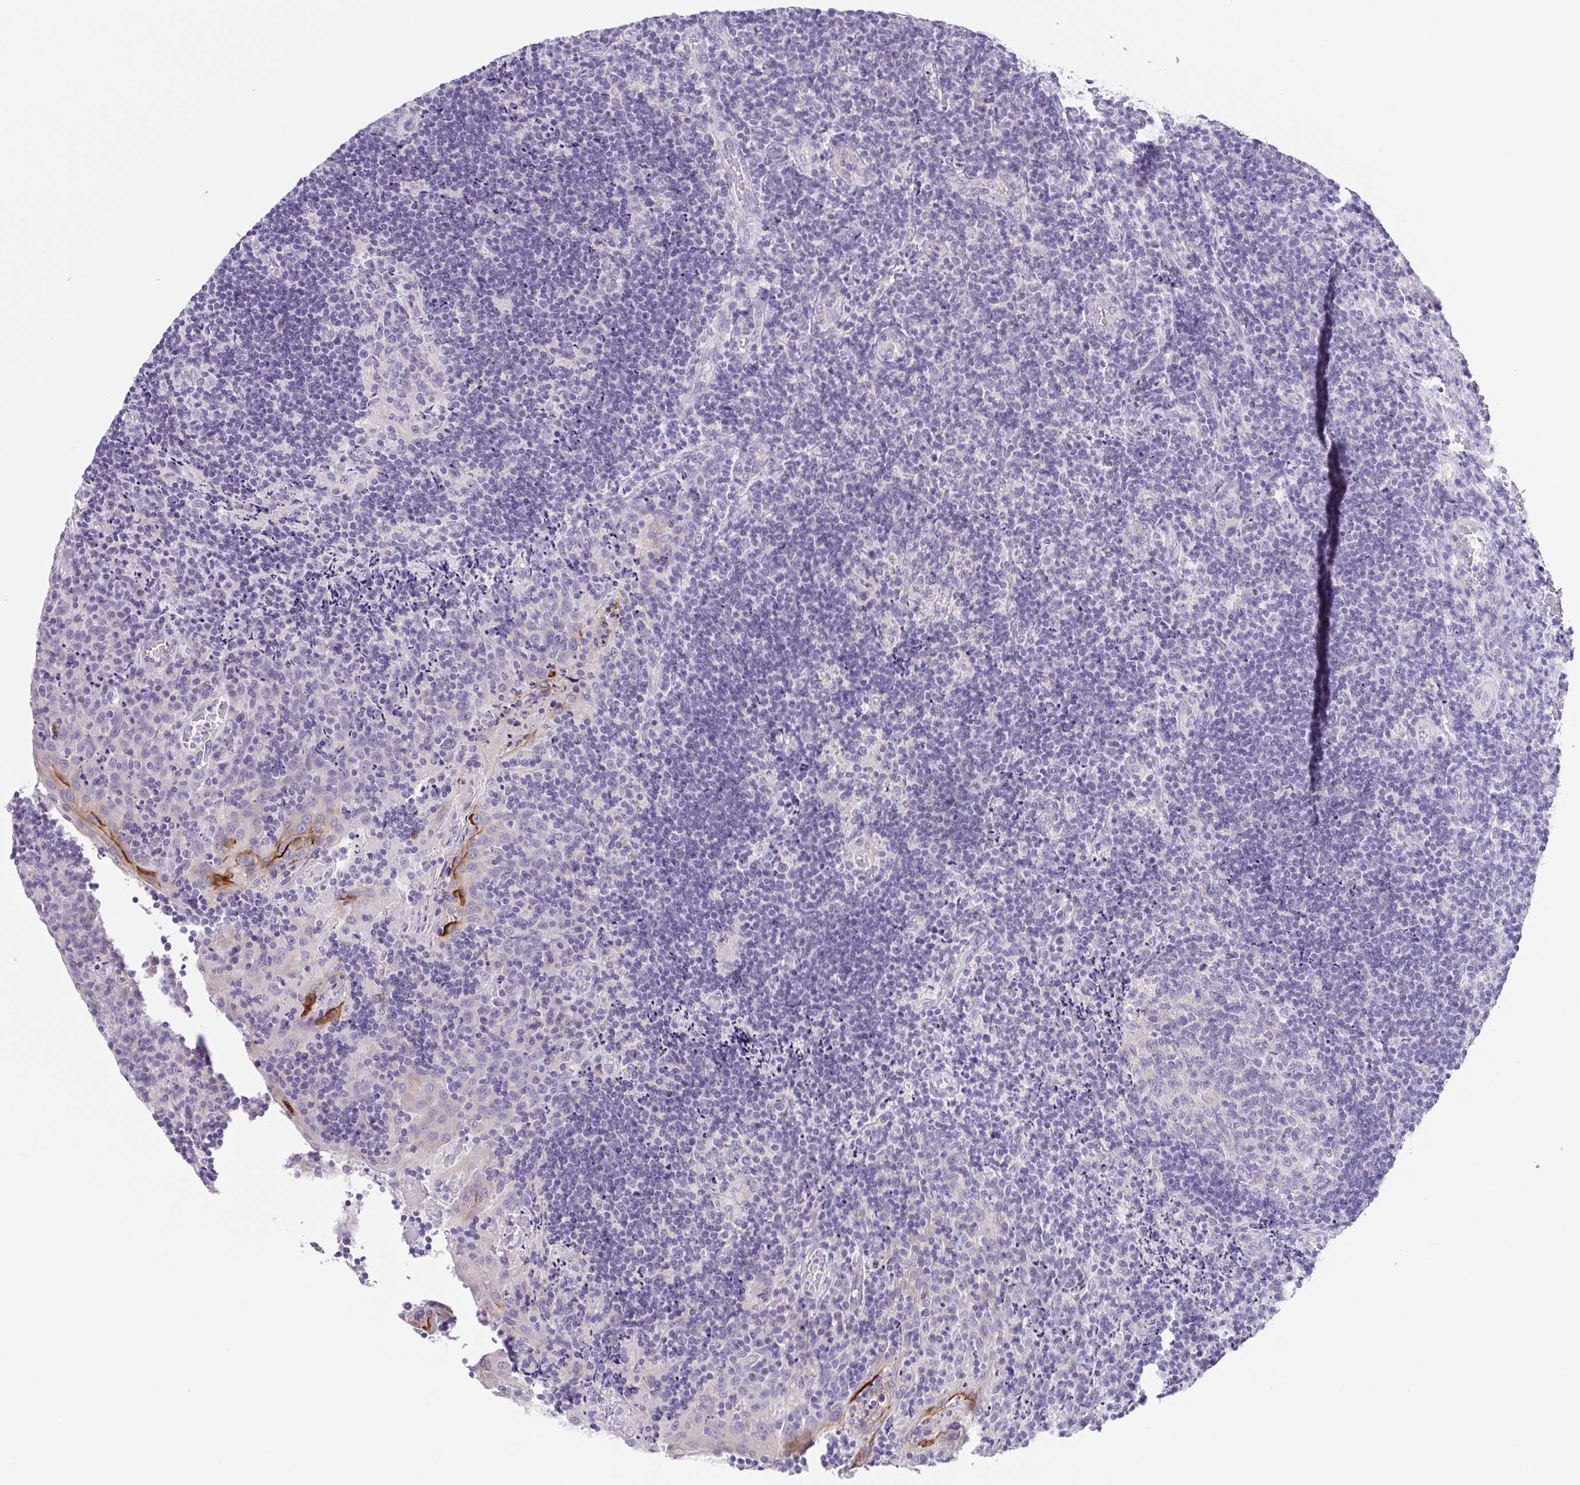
{"staining": {"intensity": "negative", "quantity": "none", "location": "none"}, "tissue": "tonsil", "cell_type": "Germinal center cells", "image_type": "normal", "snomed": [{"axis": "morphology", "description": "Normal tissue, NOS"}, {"axis": "topography", "description": "Tonsil"}], "caption": "Protein analysis of unremarkable tonsil shows no significant expression in germinal center cells.", "gene": "KRTDAP", "patient": {"sex": "male", "age": 17}}